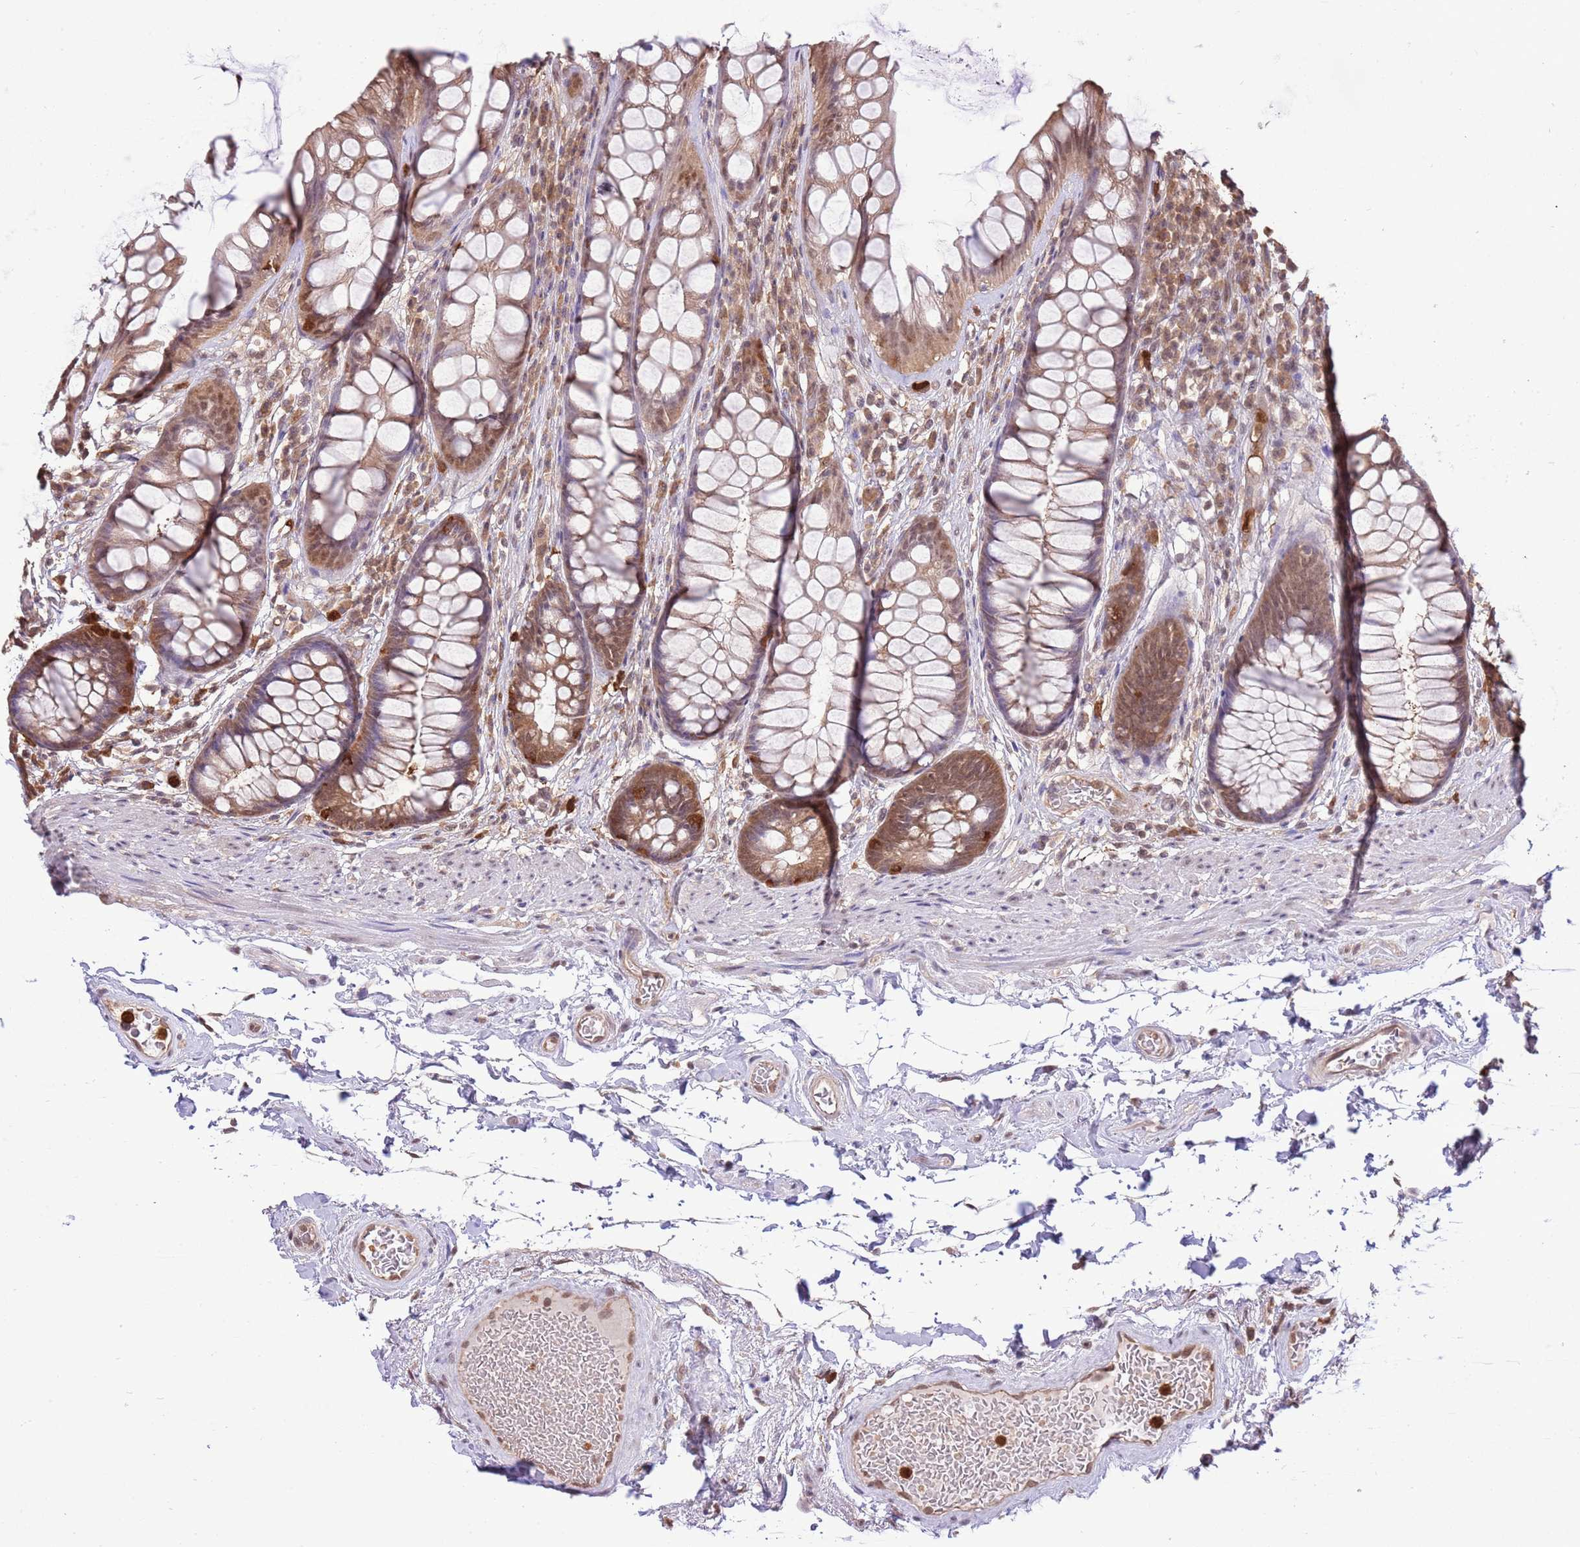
{"staining": {"intensity": "moderate", "quantity": ">75%", "location": "cytoplasmic/membranous,nuclear"}, "tissue": "rectum", "cell_type": "Glandular cells", "image_type": "normal", "snomed": [{"axis": "morphology", "description": "Normal tissue, NOS"}, {"axis": "topography", "description": "Rectum"}], "caption": "Immunohistochemistry staining of normal rectum, which reveals medium levels of moderate cytoplasmic/membranous,nuclear staining in approximately >75% of glandular cells indicating moderate cytoplasmic/membranous,nuclear protein staining. The staining was performed using DAB (3,3'-diaminobenzidine) (brown) for protein detection and nuclei were counterstained in hematoxylin (blue).", "gene": "AMIGO1", "patient": {"sex": "male", "age": 74}}